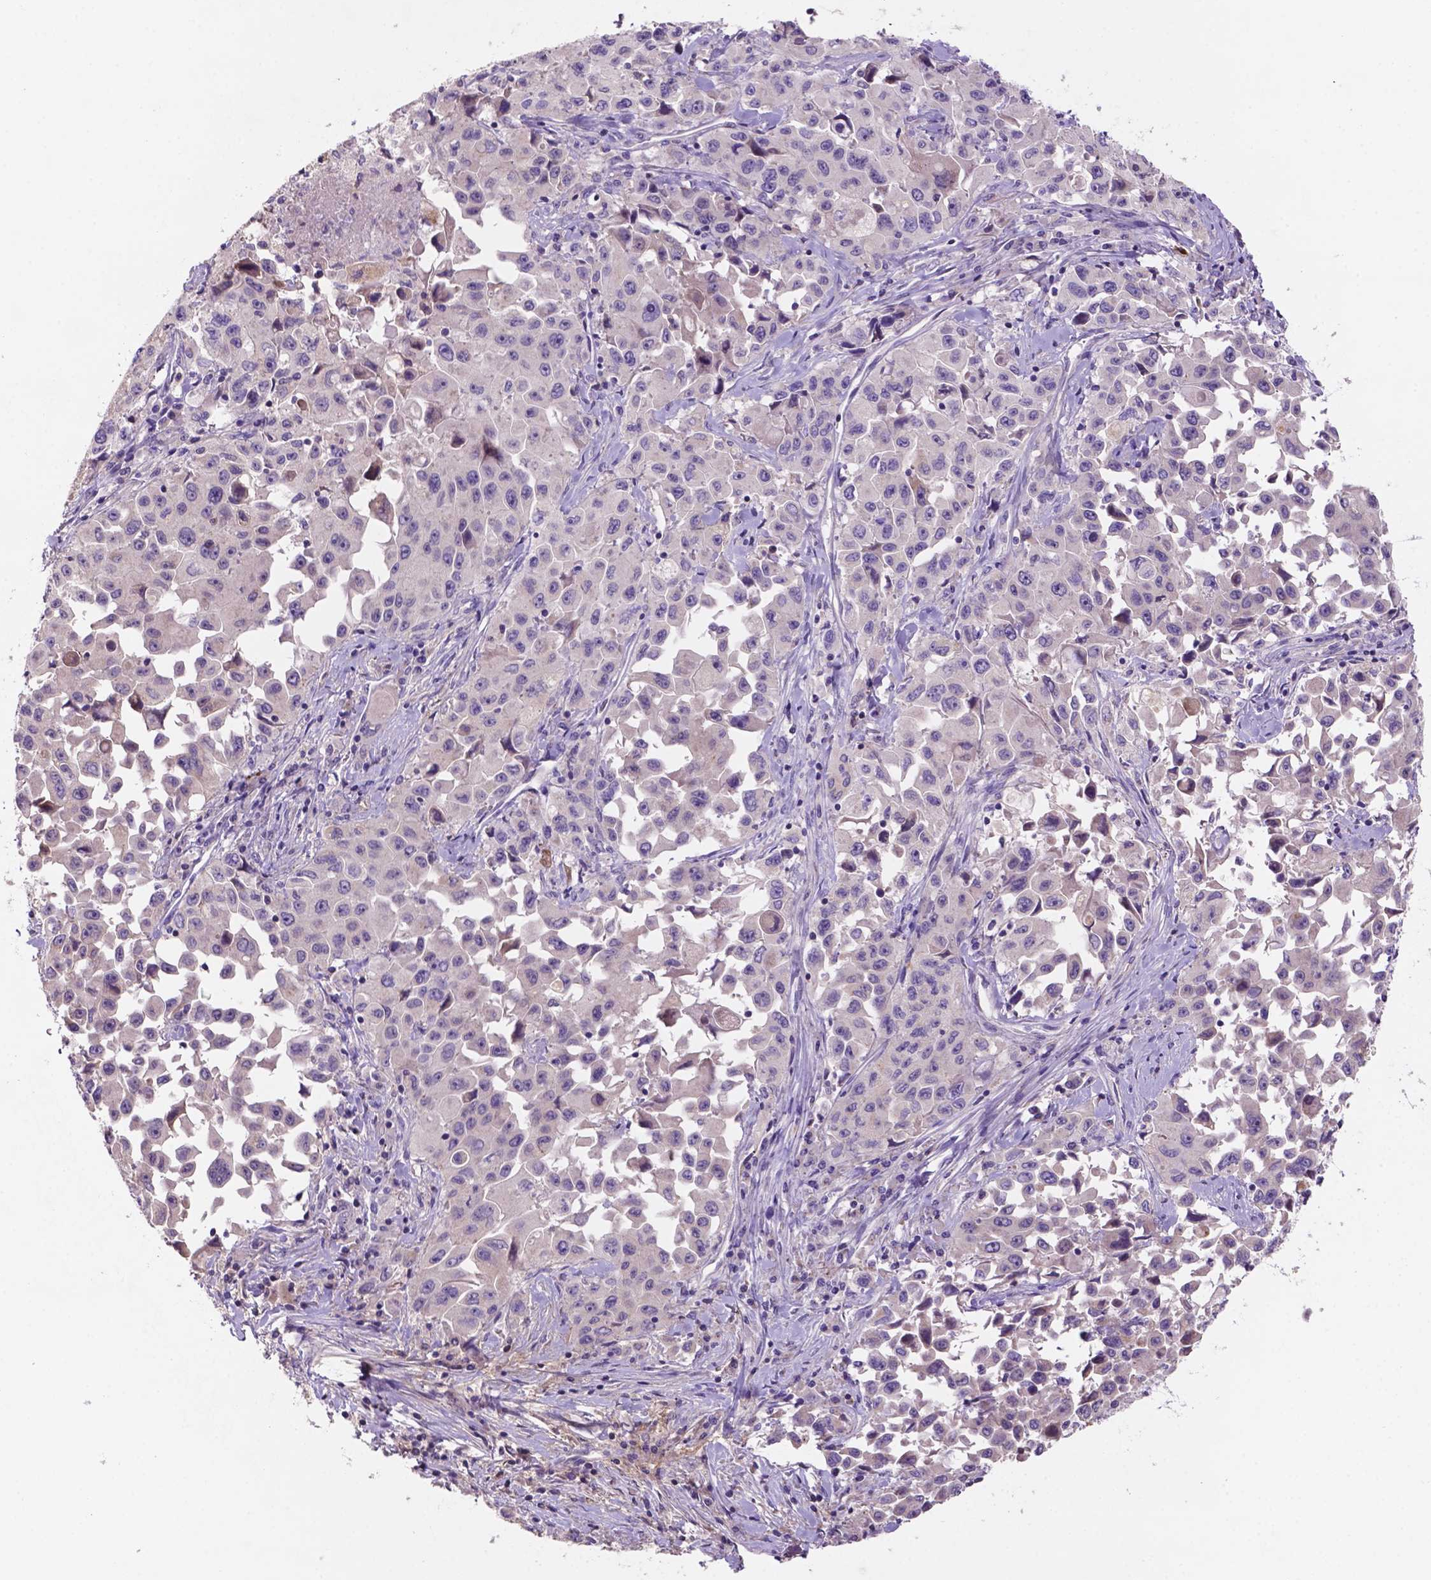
{"staining": {"intensity": "negative", "quantity": "none", "location": "none"}, "tissue": "lung cancer", "cell_type": "Tumor cells", "image_type": "cancer", "snomed": [{"axis": "morphology", "description": "Squamous cell carcinoma, NOS"}, {"axis": "topography", "description": "Lung"}], "caption": "Photomicrograph shows no significant protein positivity in tumor cells of squamous cell carcinoma (lung).", "gene": "MKRN2OS", "patient": {"sex": "male", "age": 63}}